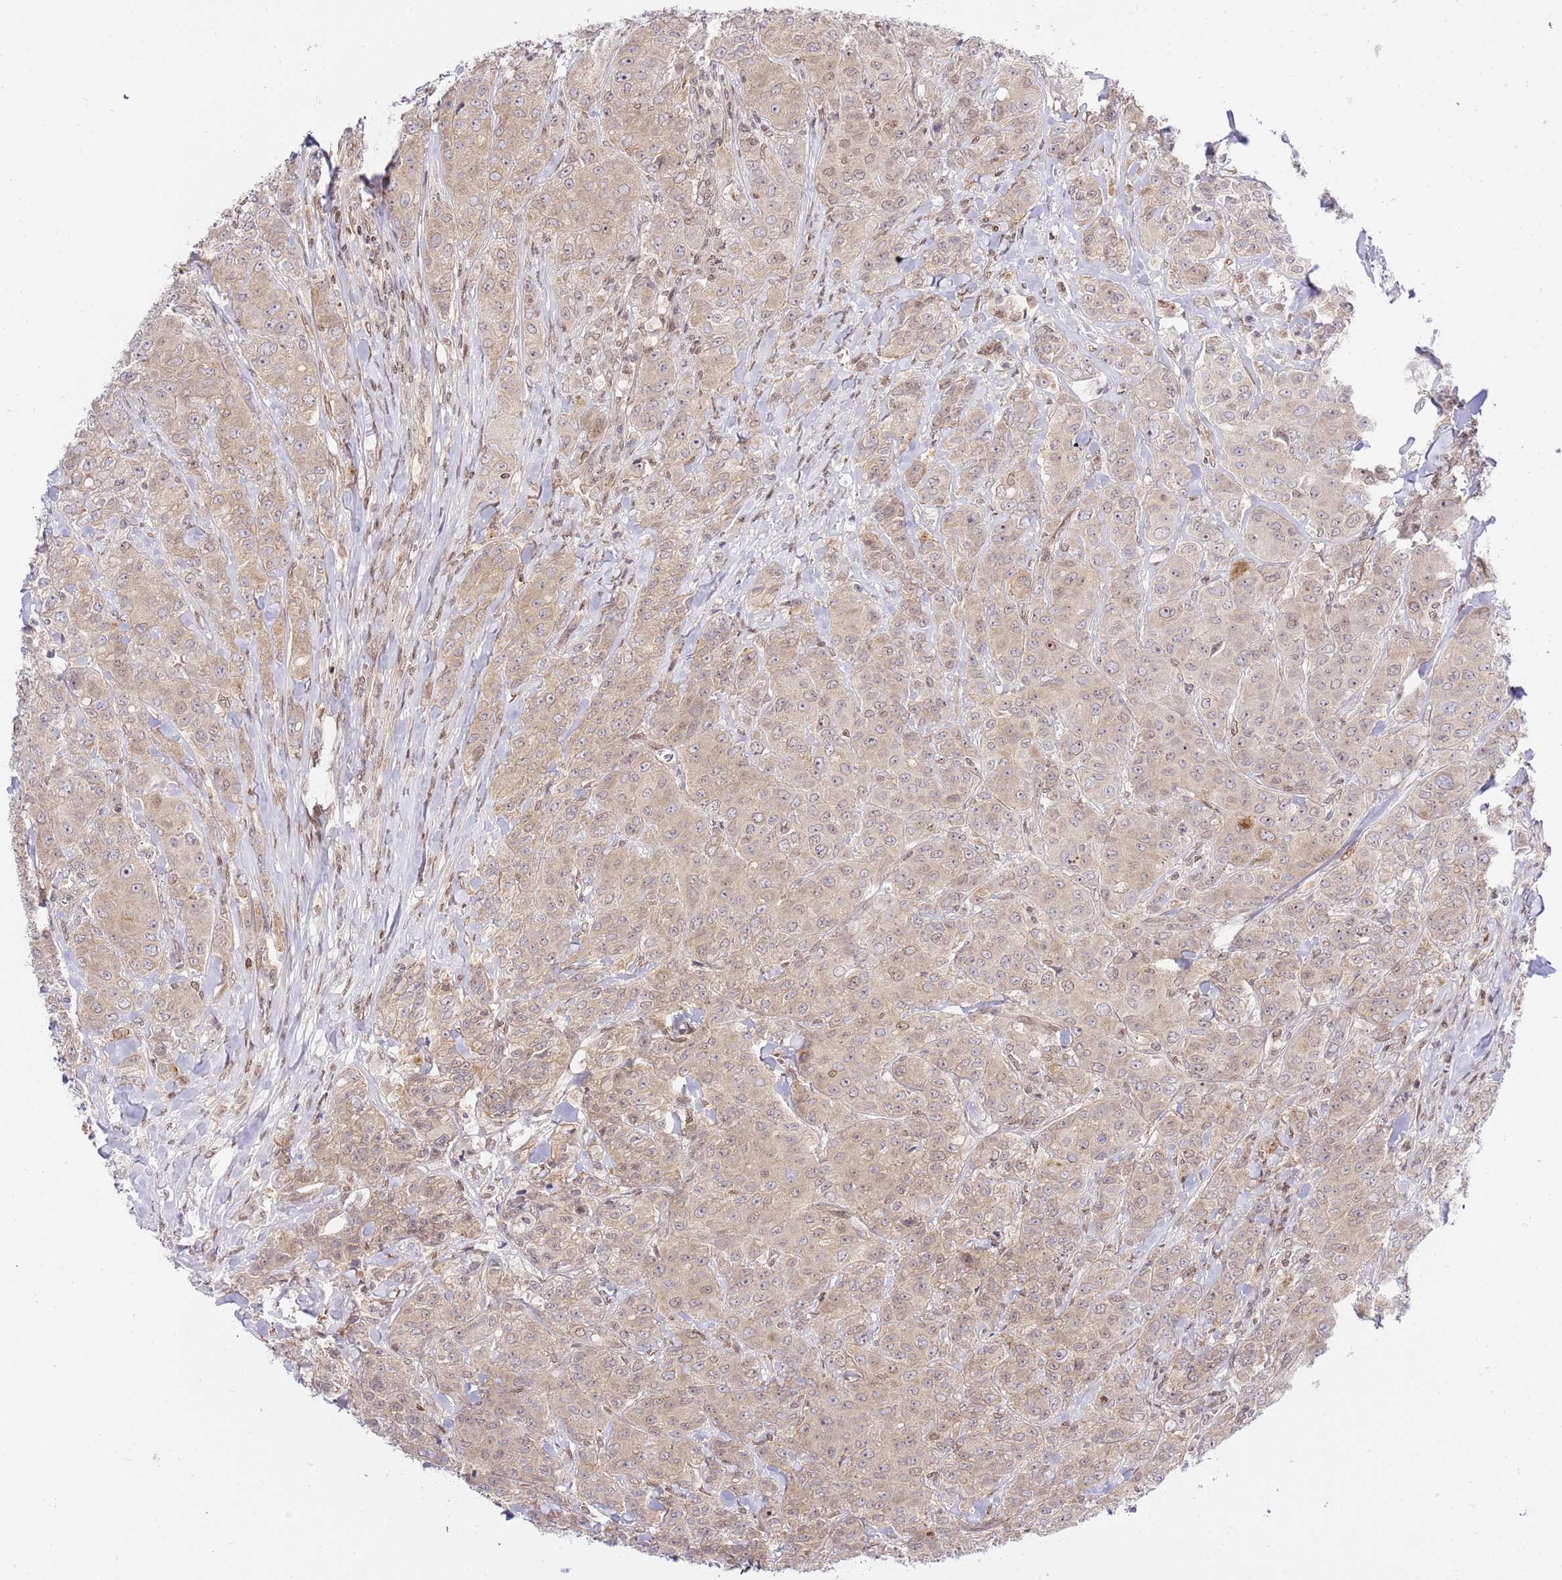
{"staining": {"intensity": "negative", "quantity": "none", "location": "none"}, "tissue": "breast cancer", "cell_type": "Tumor cells", "image_type": "cancer", "snomed": [{"axis": "morphology", "description": "Duct carcinoma"}, {"axis": "topography", "description": "Breast"}], "caption": "Tumor cells show no significant staining in breast cancer (invasive ductal carcinoma).", "gene": "TRIM37", "patient": {"sex": "female", "age": 43}}